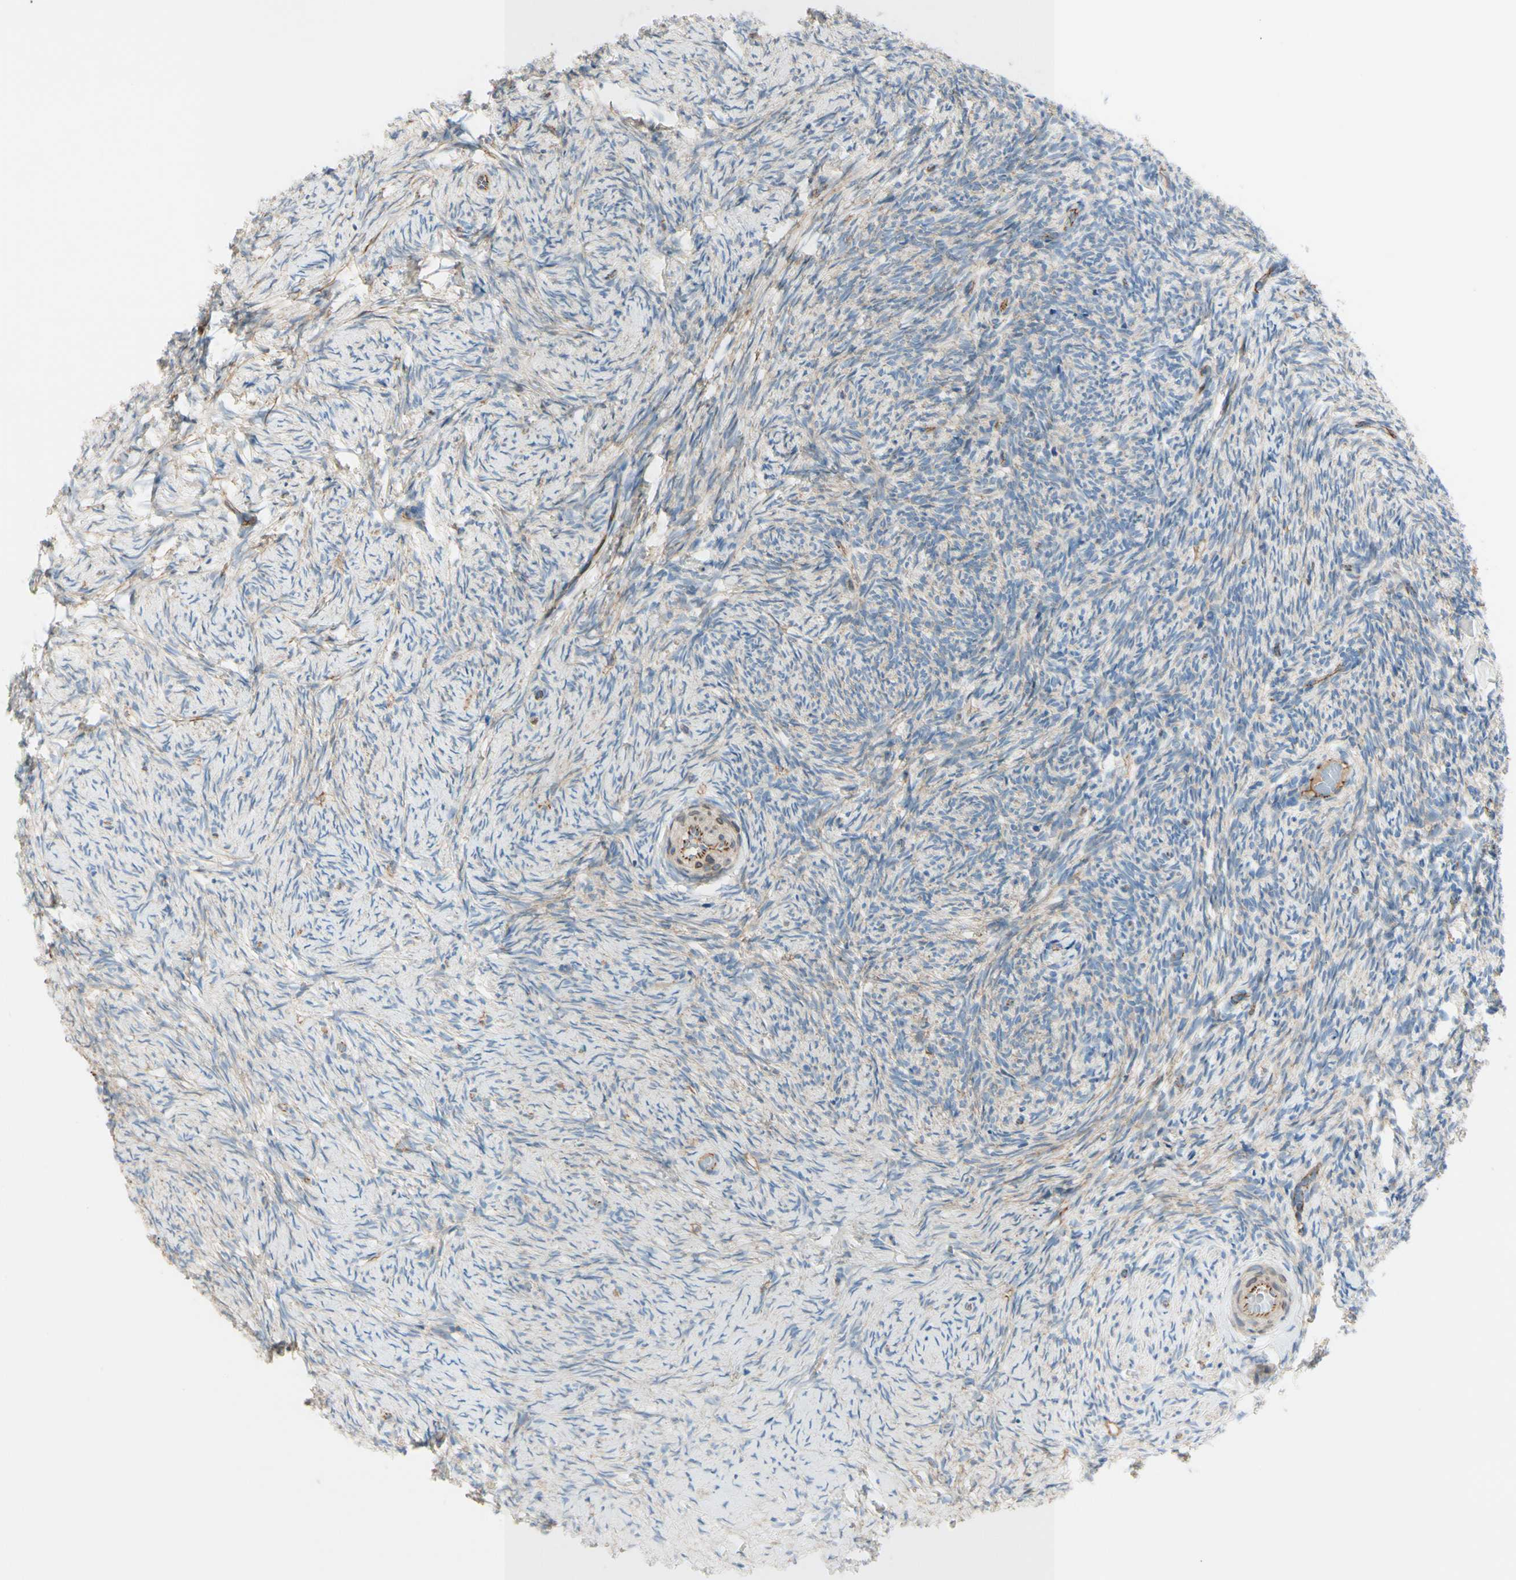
{"staining": {"intensity": "weak", "quantity": "25%-75%", "location": "cytoplasmic/membranous"}, "tissue": "ovary", "cell_type": "Follicle cells", "image_type": "normal", "snomed": [{"axis": "morphology", "description": "Normal tissue, NOS"}, {"axis": "topography", "description": "Ovary"}], "caption": "Immunohistochemistry (IHC) (DAB) staining of normal ovary displays weak cytoplasmic/membranous protein expression in approximately 25%-75% of follicle cells. The staining was performed using DAB to visualize the protein expression in brown, while the nuclei were stained in blue with hematoxylin (Magnification: 20x).", "gene": "TJP1", "patient": {"sex": "female", "age": 60}}